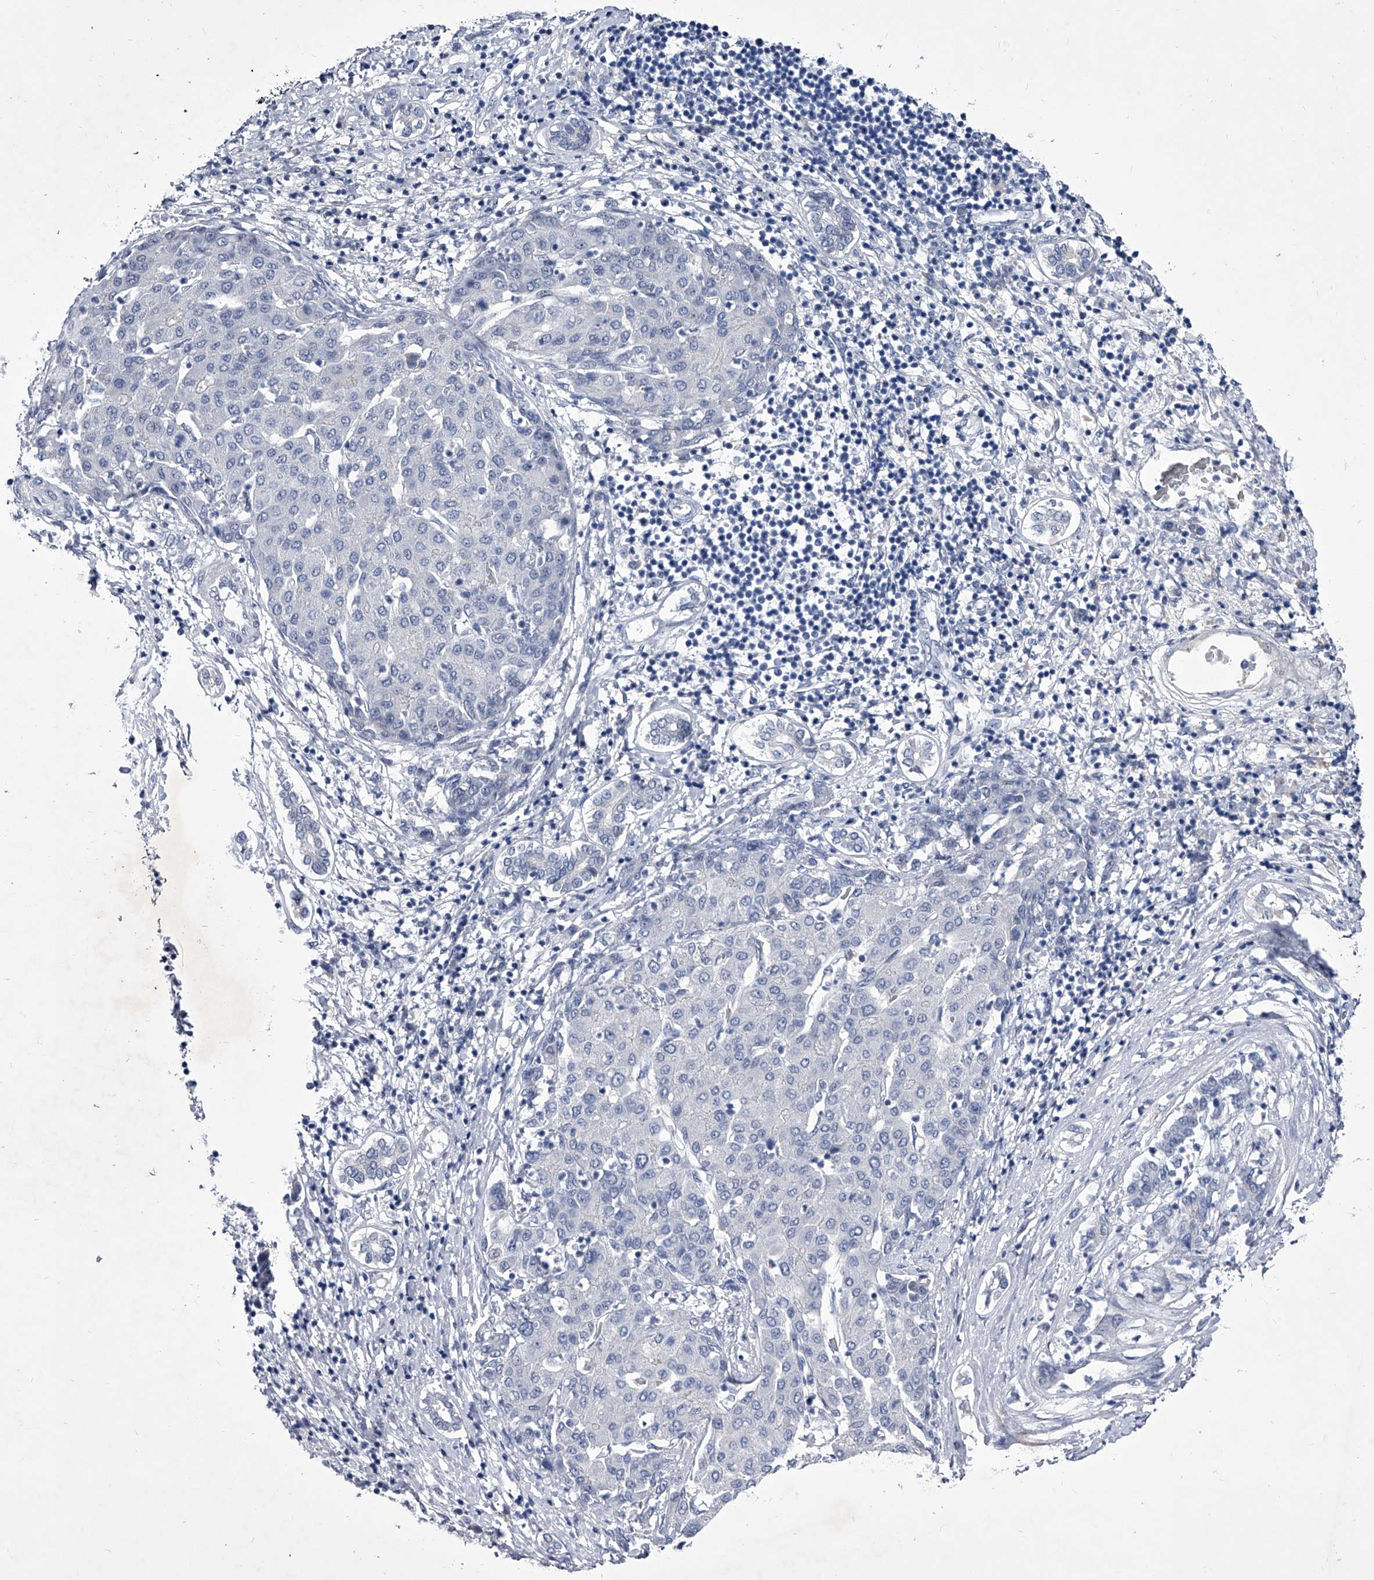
{"staining": {"intensity": "negative", "quantity": "none", "location": "none"}, "tissue": "liver cancer", "cell_type": "Tumor cells", "image_type": "cancer", "snomed": [{"axis": "morphology", "description": "Carcinoma, Hepatocellular, NOS"}, {"axis": "topography", "description": "Liver"}], "caption": "Histopathology image shows no protein positivity in tumor cells of liver cancer (hepatocellular carcinoma) tissue.", "gene": "CRISP2", "patient": {"sex": "male", "age": 65}}